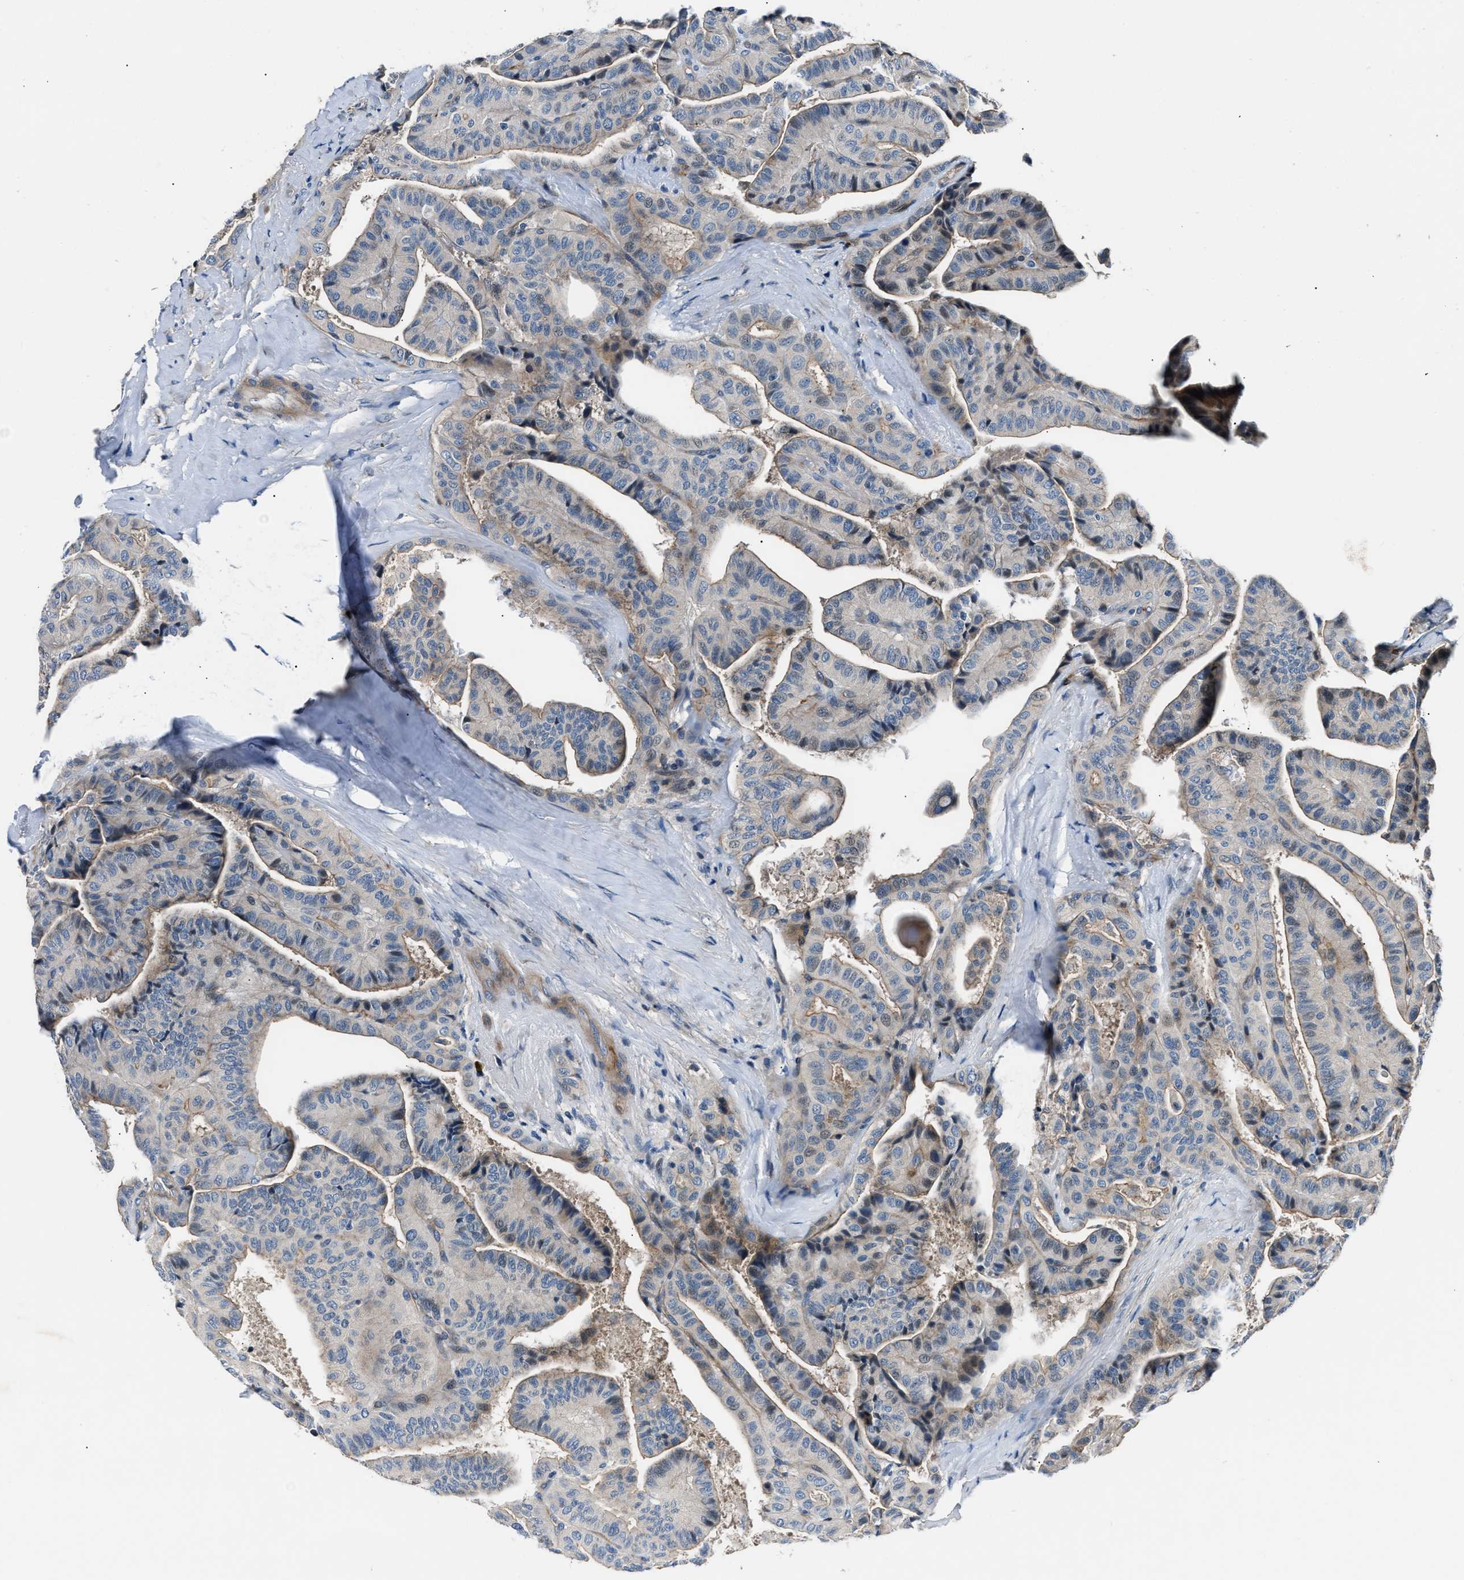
{"staining": {"intensity": "weak", "quantity": "<25%", "location": "cytoplasmic/membranous"}, "tissue": "thyroid cancer", "cell_type": "Tumor cells", "image_type": "cancer", "snomed": [{"axis": "morphology", "description": "Papillary adenocarcinoma, NOS"}, {"axis": "topography", "description": "Thyroid gland"}], "caption": "Immunohistochemistry (IHC) image of thyroid cancer stained for a protein (brown), which exhibits no staining in tumor cells.", "gene": "MPDZ", "patient": {"sex": "male", "age": 77}}